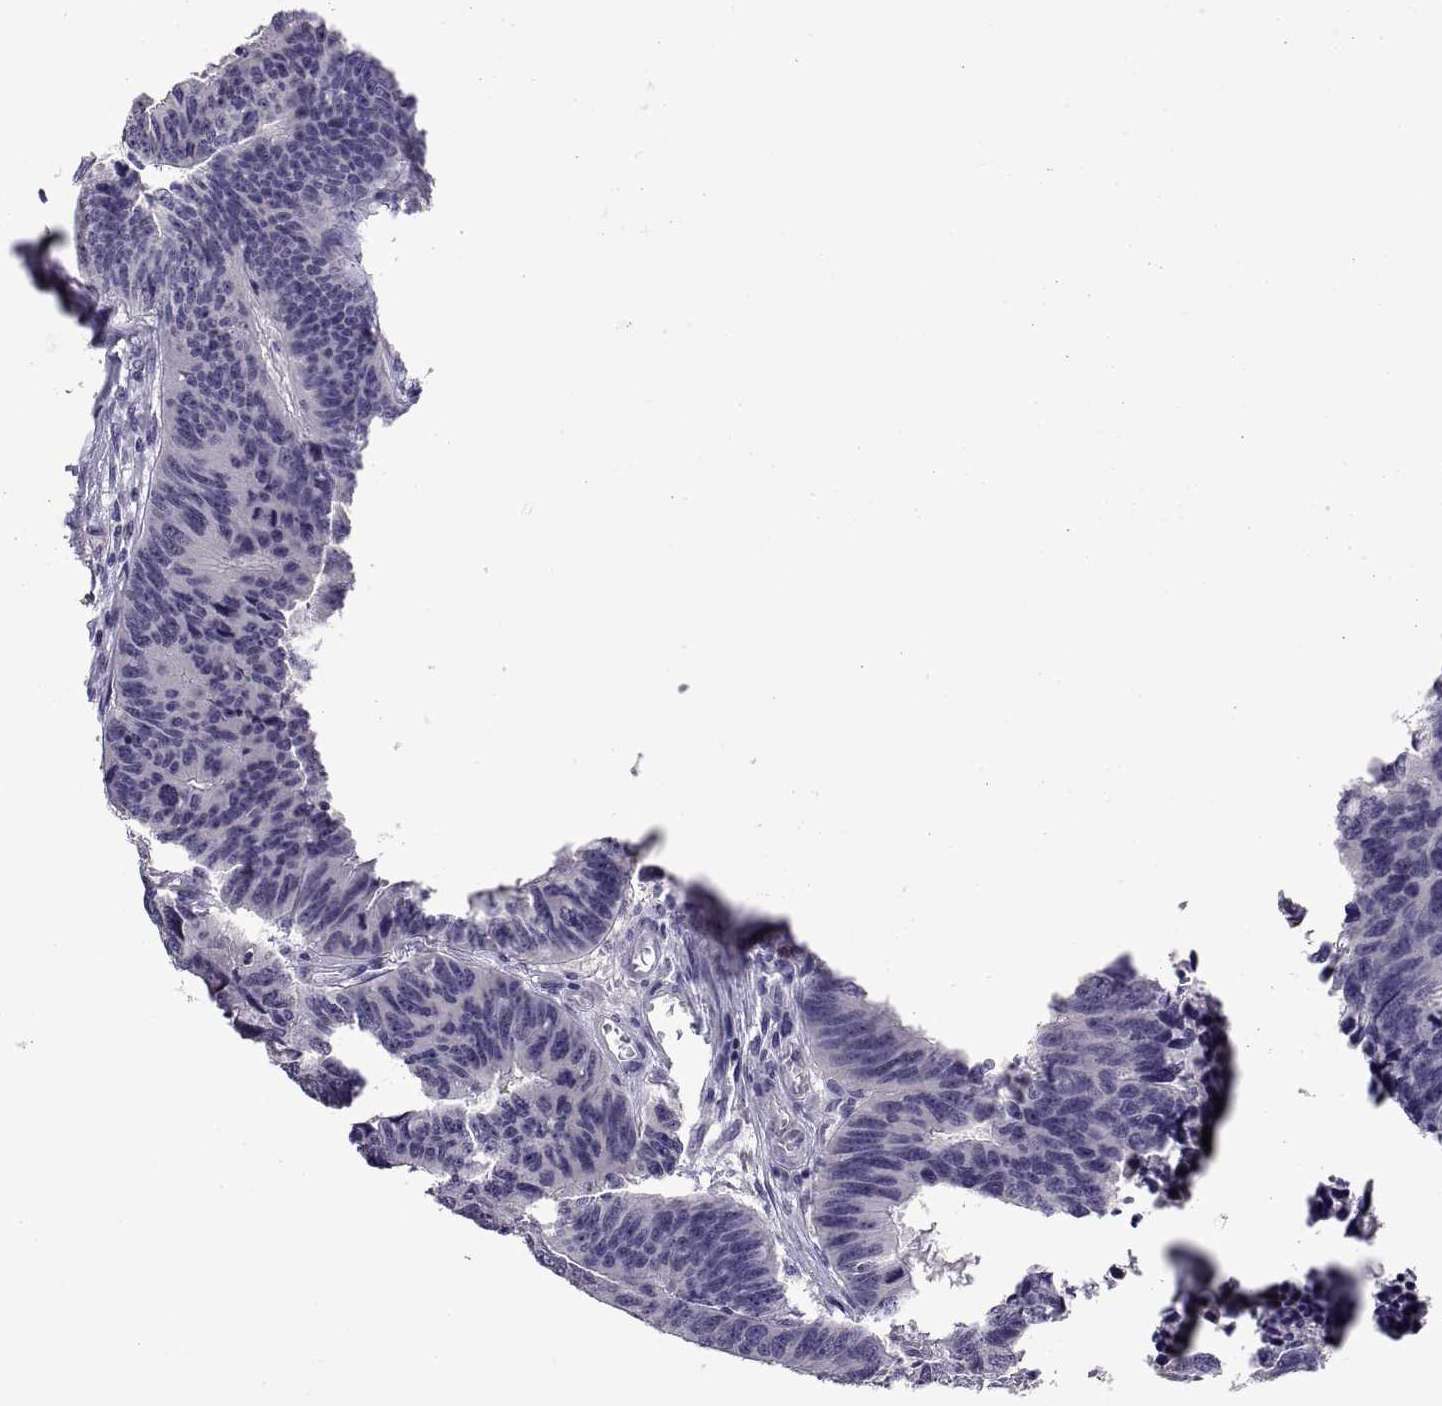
{"staining": {"intensity": "negative", "quantity": "none", "location": "none"}, "tissue": "colorectal cancer", "cell_type": "Tumor cells", "image_type": "cancer", "snomed": [{"axis": "morphology", "description": "Adenocarcinoma, NOS"}, {"axis": "topography", "description": "Rectum"}], "caption": "There is no significant positivity in tumor cells of adenocarcinoma (colorectal).", "gene": "MS4A1", "patient": {"sex": "female", "age": 85}}